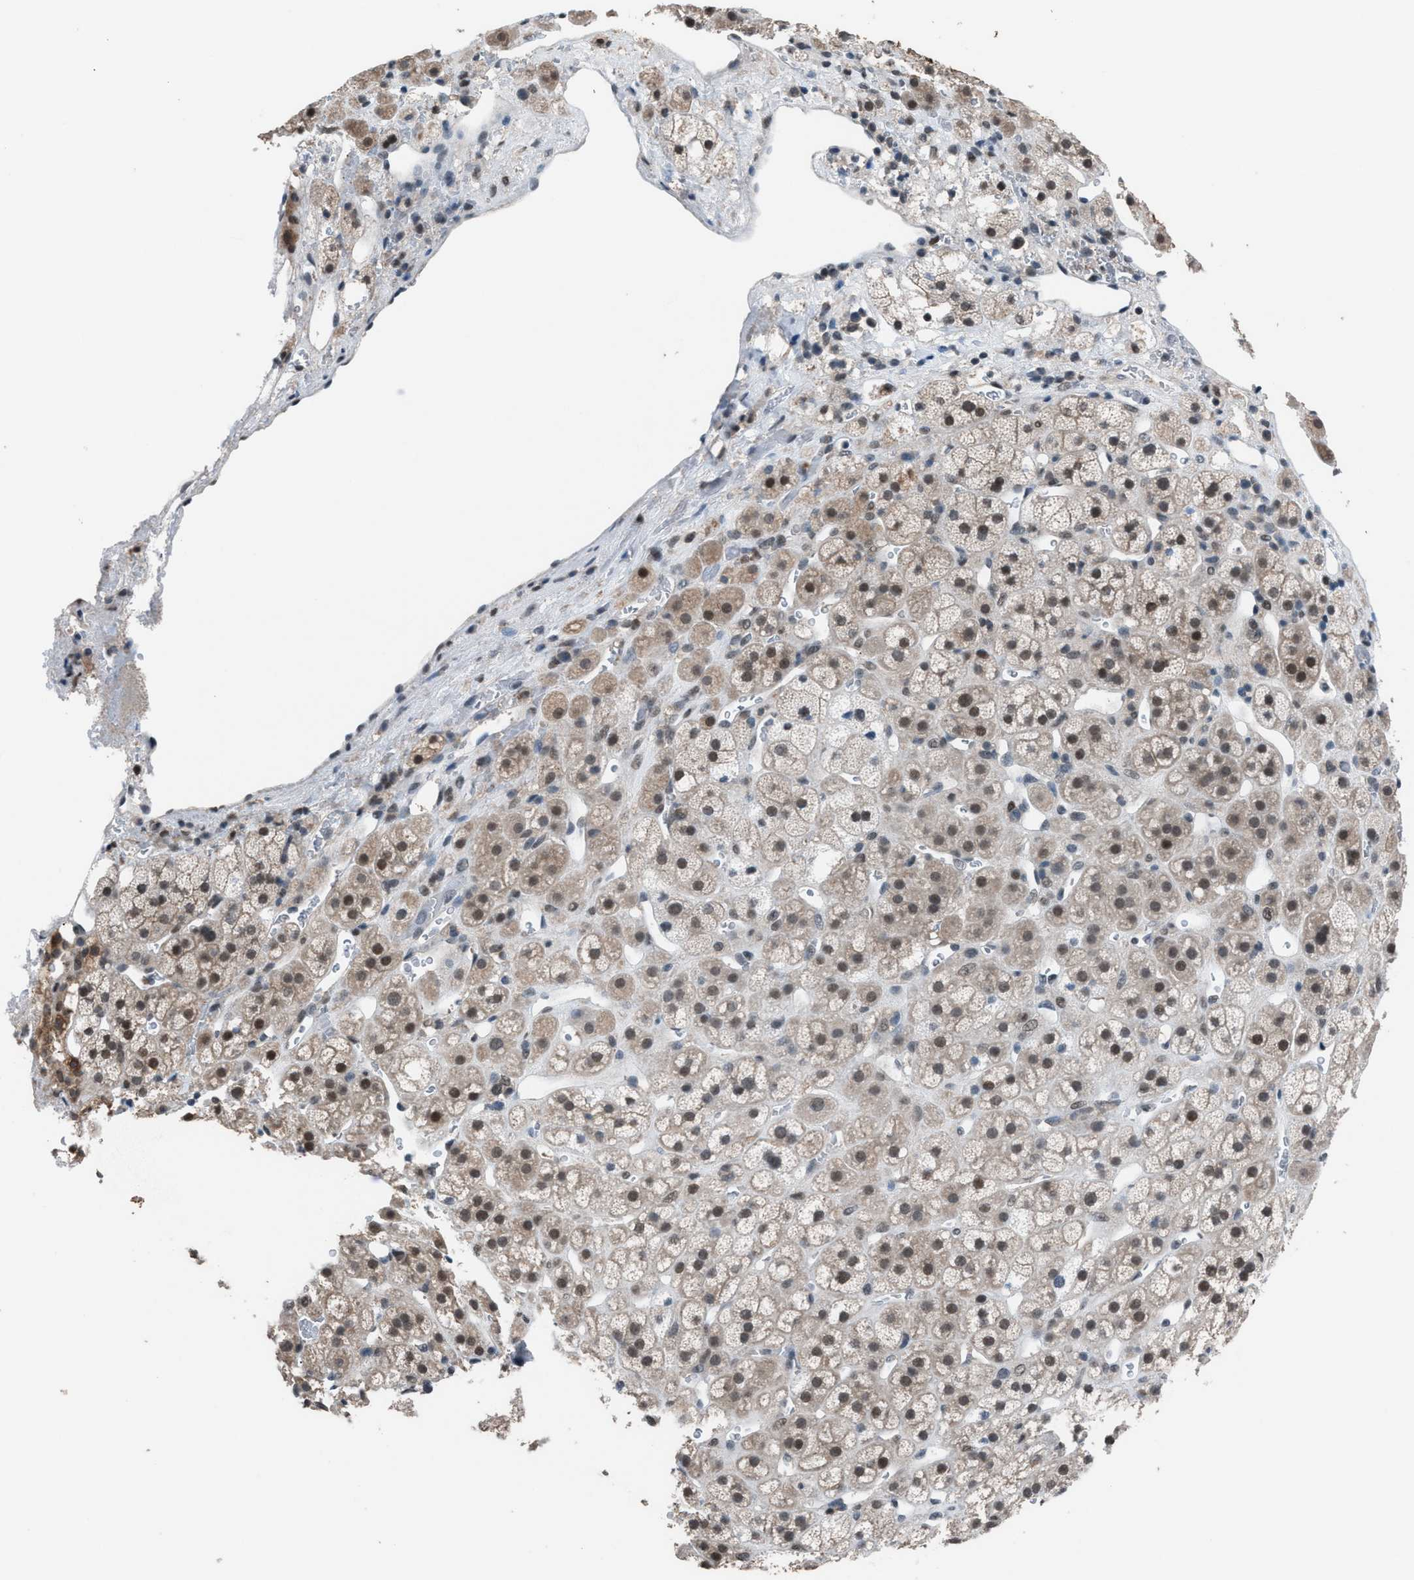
{"staining": {"intensity": "moderate", "quantity": ">75%", "location": "cytoplasmic/membranous,nuclear"}, "tissue": "adrenal gland", "cell_type": "Glandular cells", "image_type": "normal", "snomed": [{"axis": "morphology", "description": "Normal tissue, NOS"}, {"axis": "topography", "description": "Adrenal gland"}], "caption": "Immunohistochemical staining of normal human adrenal gland displays moderate cytoplasmic/membranous,nuclear protein expression in about >75% of glandular cells. (DAB = brown stain, brightfield microscopy at high magnification).", "gene": "ZNF276", "patient": {"sex": "male", "age": 56}}